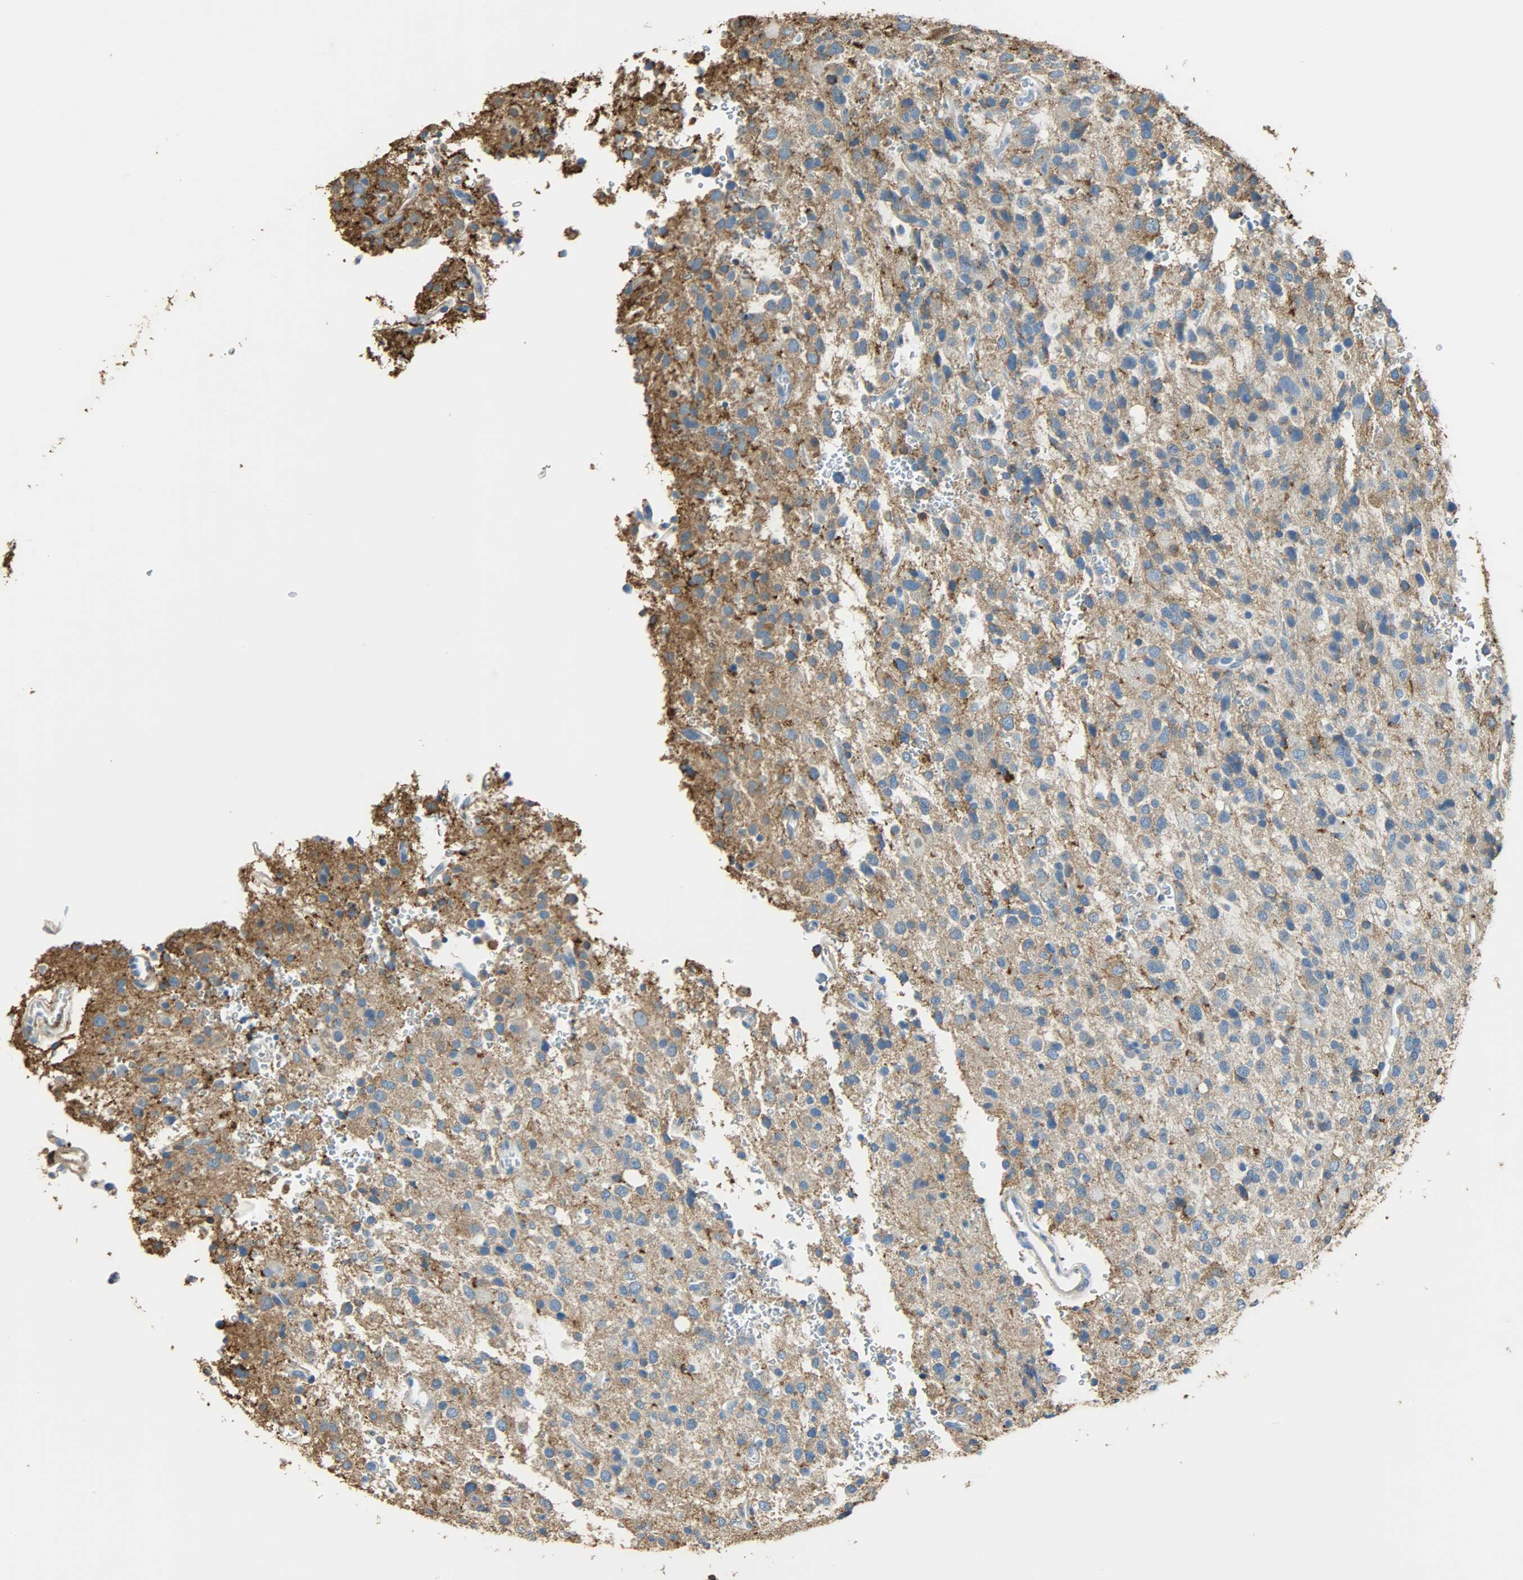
{"staining": {"intensity": "negative", "quantity": "none", "location": "none"}, "tissue": "glioma", "cell_type": "Tumor cells", "image_type": "cancer", "snomed": [{"axis": "morphology", "description": "Glioma, malignant, High grade"}, {"axis": "topography", "description": "Brain"}], "caption": "This micrograph is of malignant high-grade glioma stained with IHC to label a protein in brown with the nuclei are counter-stained blue. There is no staining in tumor cells. Brightfield microscopy of immunohistochemistry (IHC) stained with DAB (3,3'-diaminobenzidine) (brown) and hematoxylin (blue), captured at high magnification.", "gene": "ANXA6", "patient": {"sex": "male", "age": 47}}